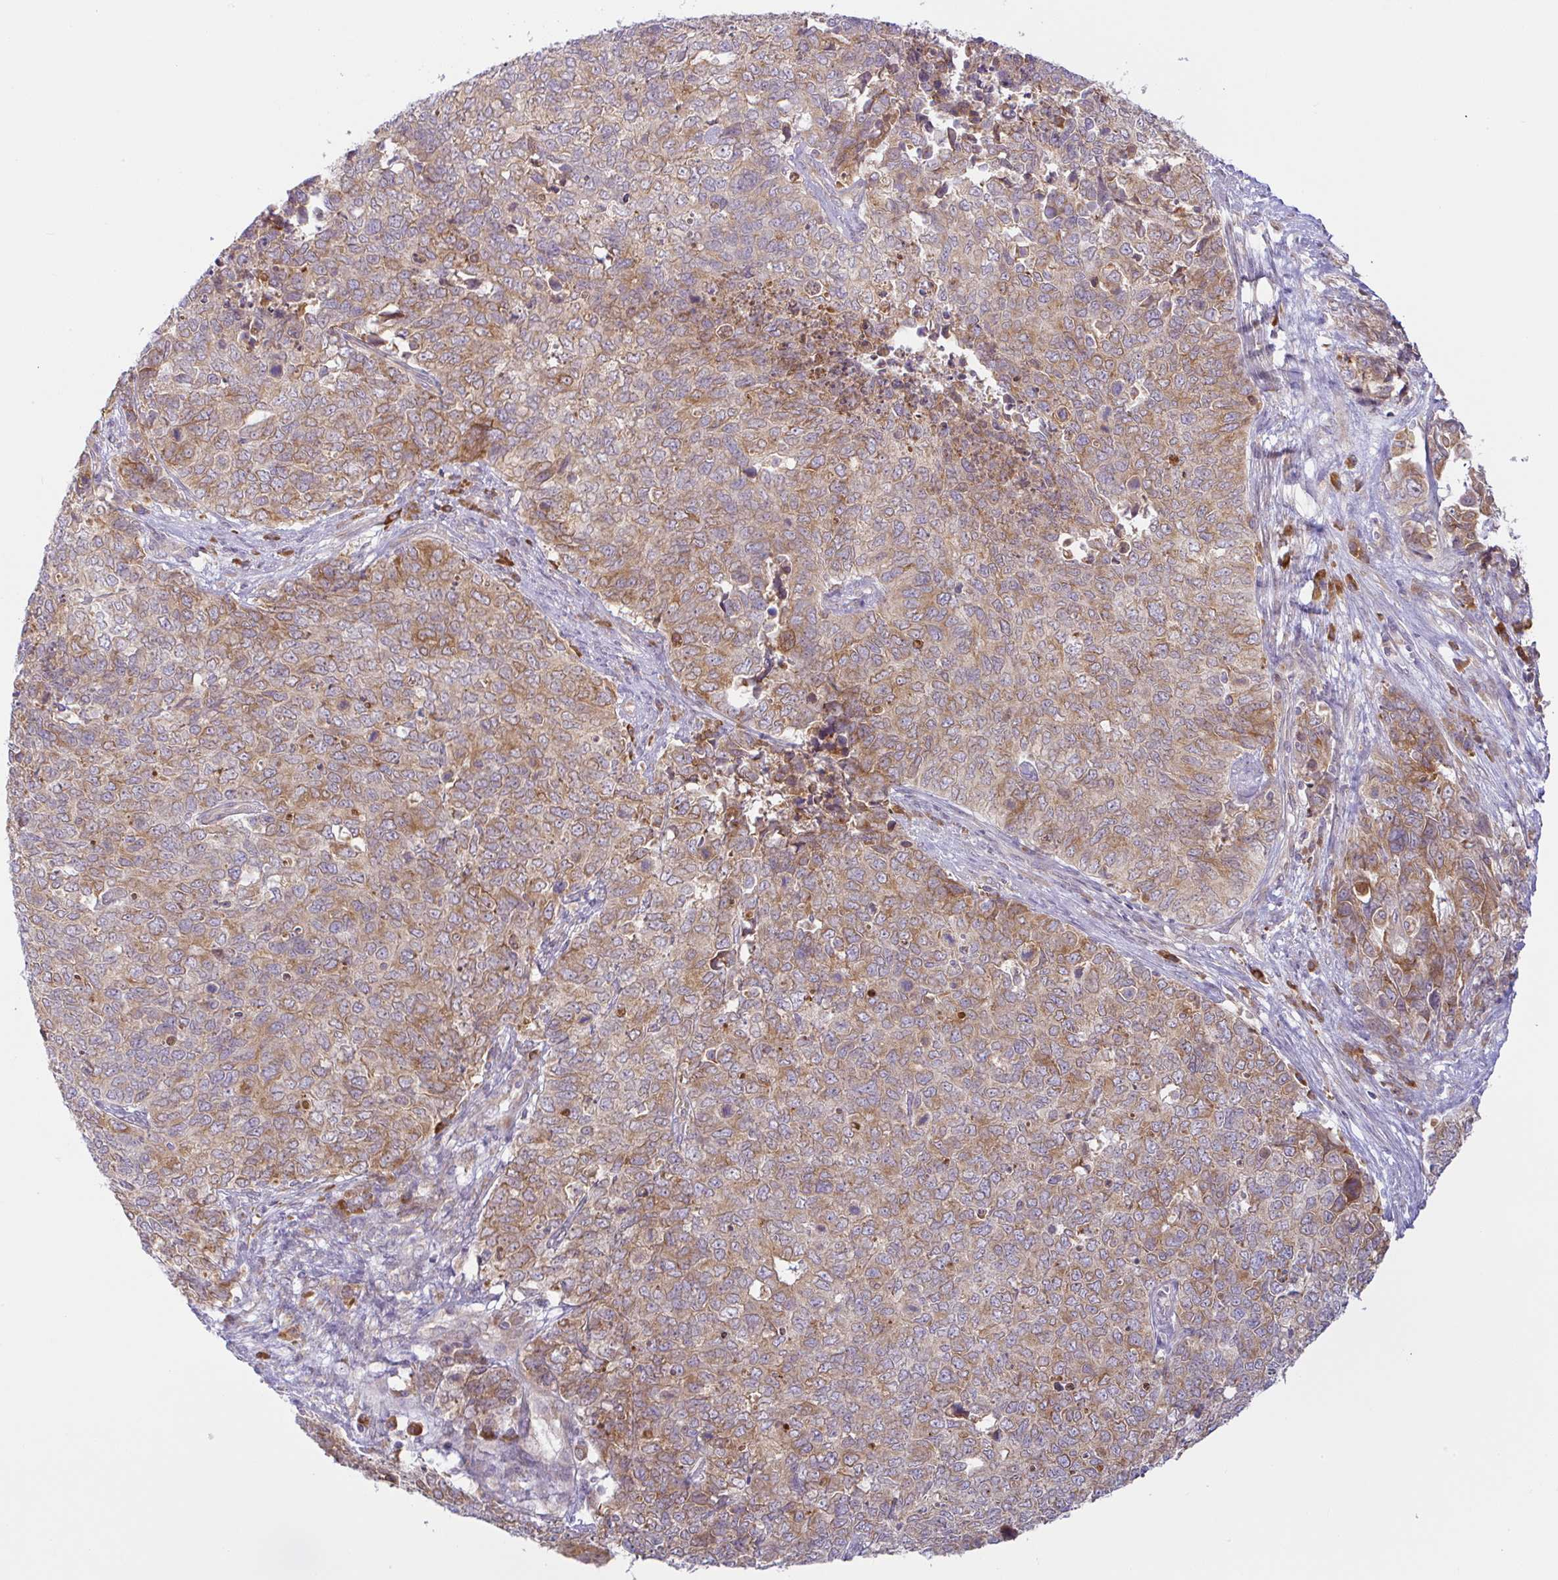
{"staining": {"intensity": "moderate", "quantity": "25%-75%", "location": "cytoplasmic/membranous"}, "tissue": "cervical cancer", "cell_type": "Tumor cells", "image_type": "cancer", "snomed": [{"axis": "morphology", "description": "Adenocarcinoma, NOS"}, {"axis": "topography", "description": "Cervix"}], "caption": "This is an image of immunohistochemistry staining of cervical adenocarcinoma, which shows moderate expression in the cytoplasmic/membranous of tumor cells.", "gene": "DERL2", "patient": {"sex": "female", "age": 63}}